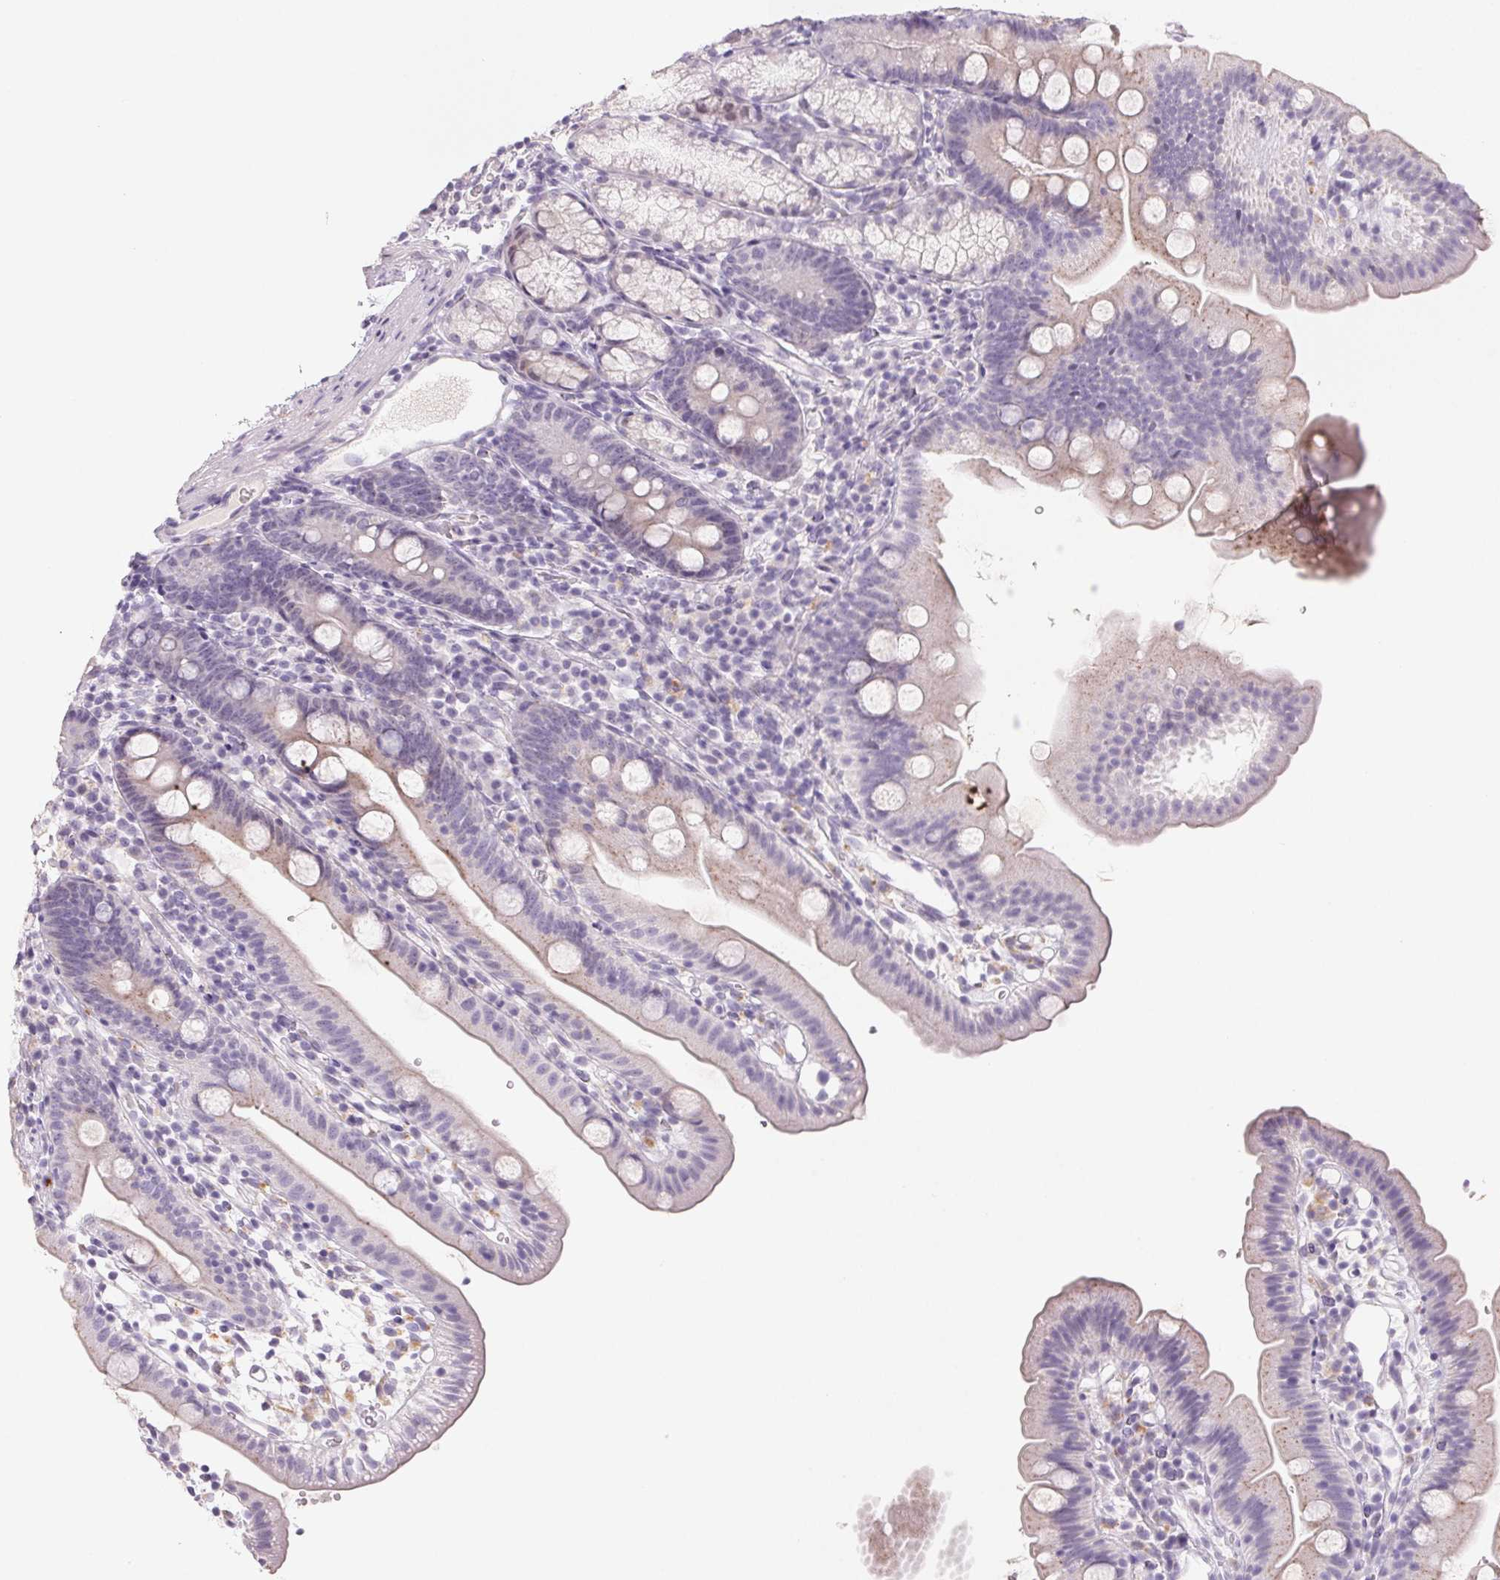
{"staining": {"intensity": "weak", "quantity": "<25%", "location": "cytoplasmic/membranous"}, "tissue": "duodenum", "cell_type": "Glandular cells", "image_type": "normal", "snomed": [{"axis": "morphology", "description": "Normal tissue, NOS"}, {"axis": "topography", "description": "Duodenum"}], "caption": "Immunohistochemical staining of normal human duodenum reveals no significant staining in glandular cells.", "gene": "BPIFB2", "patient": {"sex": "female", "age": 67}}